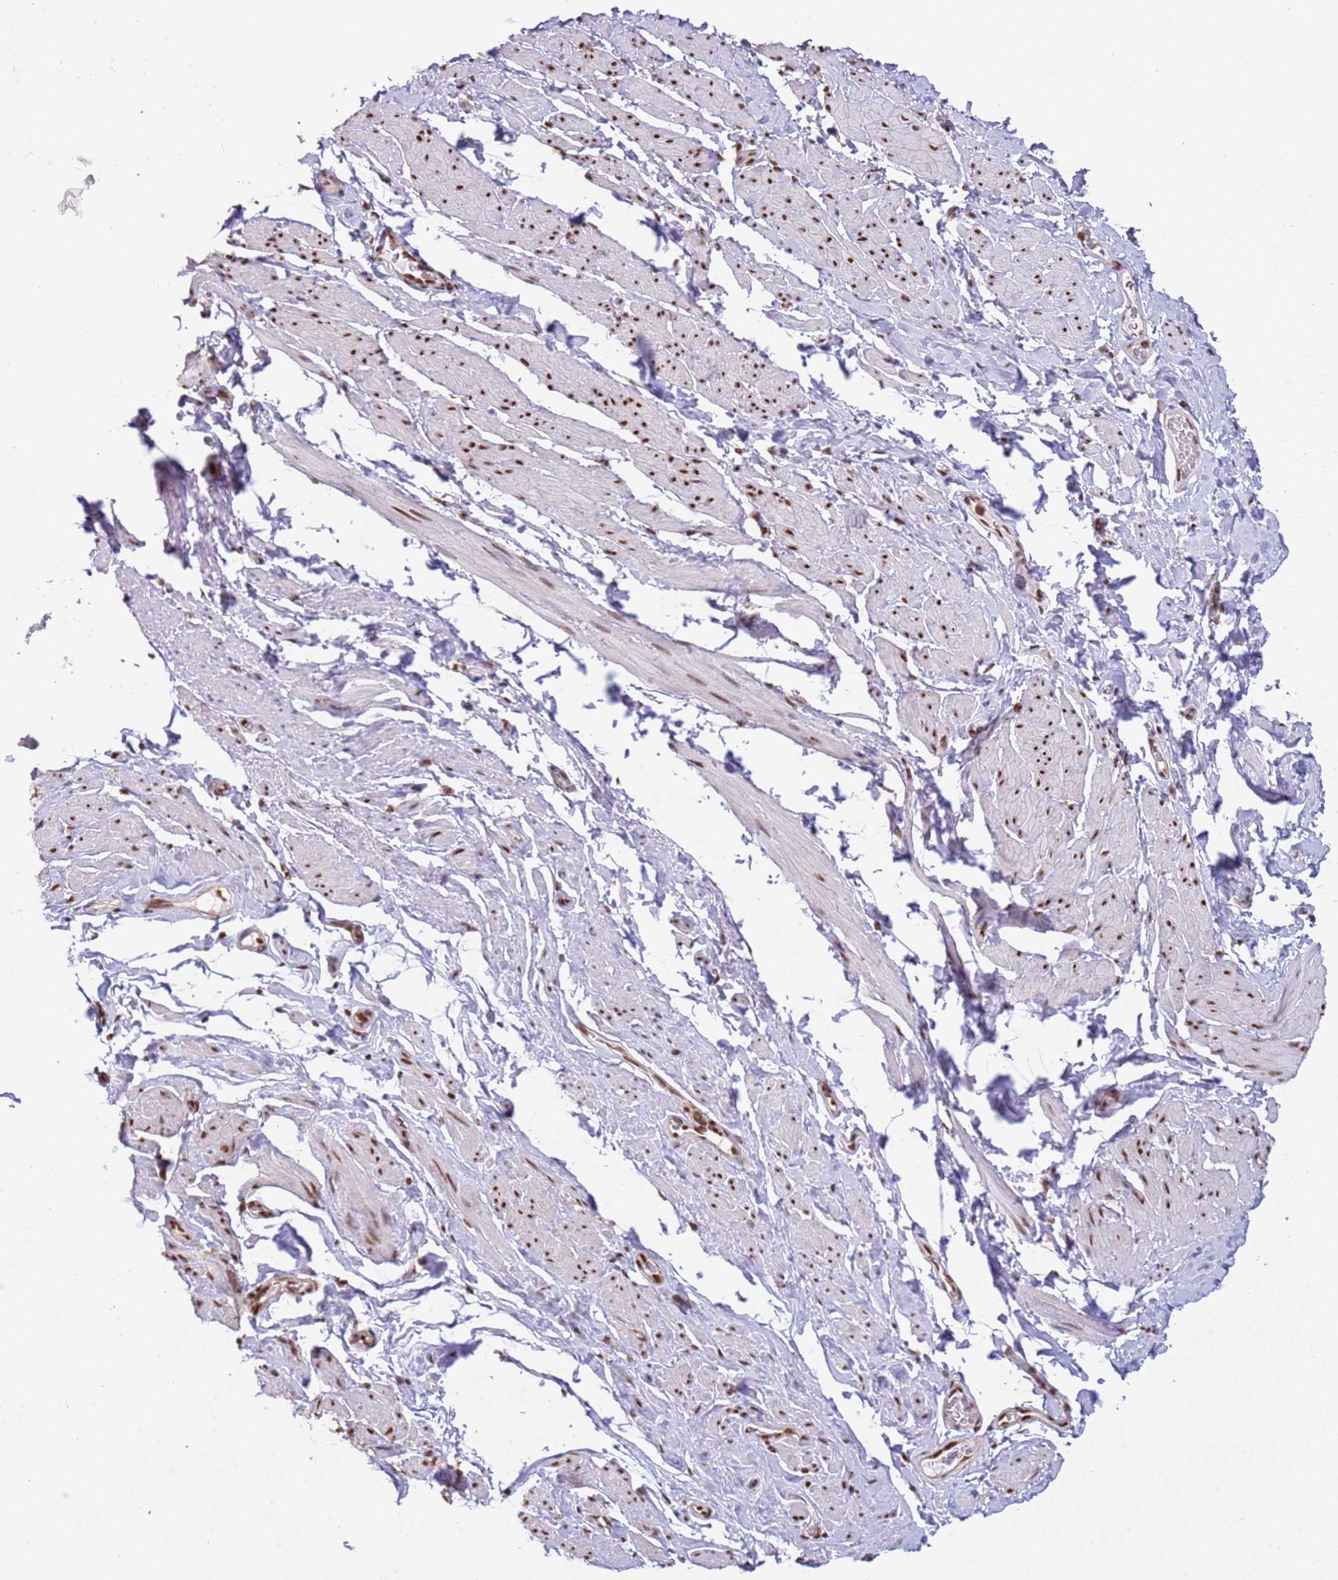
{"staining": {"intensity": "moderate", "quantity": ">75%", "location": "nuclear"}, "tissue": "smooth muscle", "cell_type": "Smooth muscle cells", "image_type": "normal", "snomed": [{"axis": "morphology", "description": "Normal tissue, NOS"}, {"axis": "topography", "description": "Smooth muscle"}, {"axis": "topography", "description": "Peripheral nerve tissue"}], "caption": "Immunohistochemical staining of benign human smooth muscle displays >75% levels of moderate nuclear protein positivity in about >75% of smooth muscle cells. The protein is shown in brown color, while the nuclei are stained blue.", "gene": "ESF1", "patient": {"sex": "male", "age": 69}}